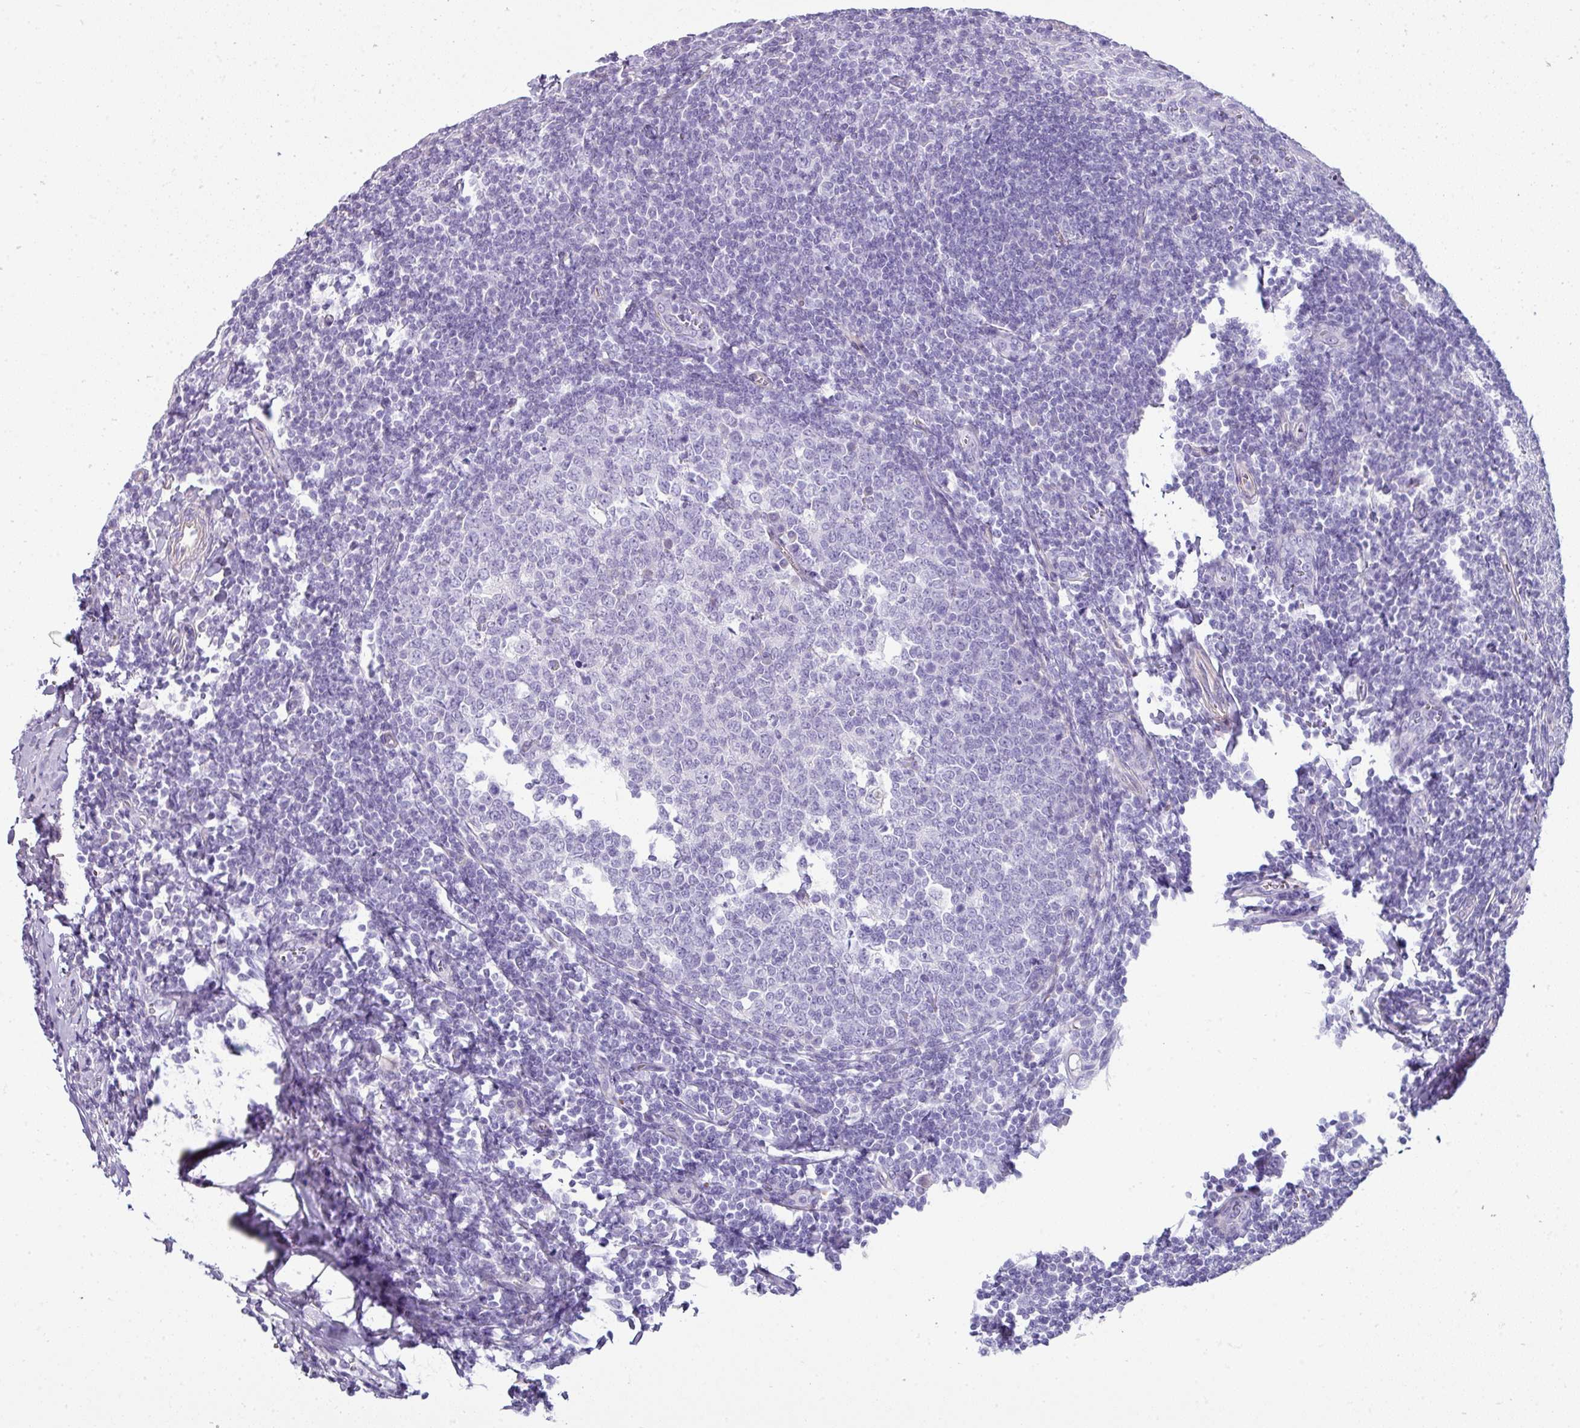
{"staining": {"intensity": "negative", "quantity": "none", "location": "none"}, "tissue": "tonsil", "cell_type": "Germinal center cells", "image_type": "normal", "snomed": [{"axis": "morphology", "description": "Normal tissue, NOS"}, {"axis": "topography", "description": "Tonsil"}], "caption": "DAB (3,3'-diaminobenzidine) immunohistochemical staining of unremarkable human tonsil reveals no significant staining in germinal center cells. The staining is performed using DAB brown chromogen with nuclei counter-stained in using hematoxylin.", "gene": "VCX2", "patient": {"sex": "male", "age": 27}}